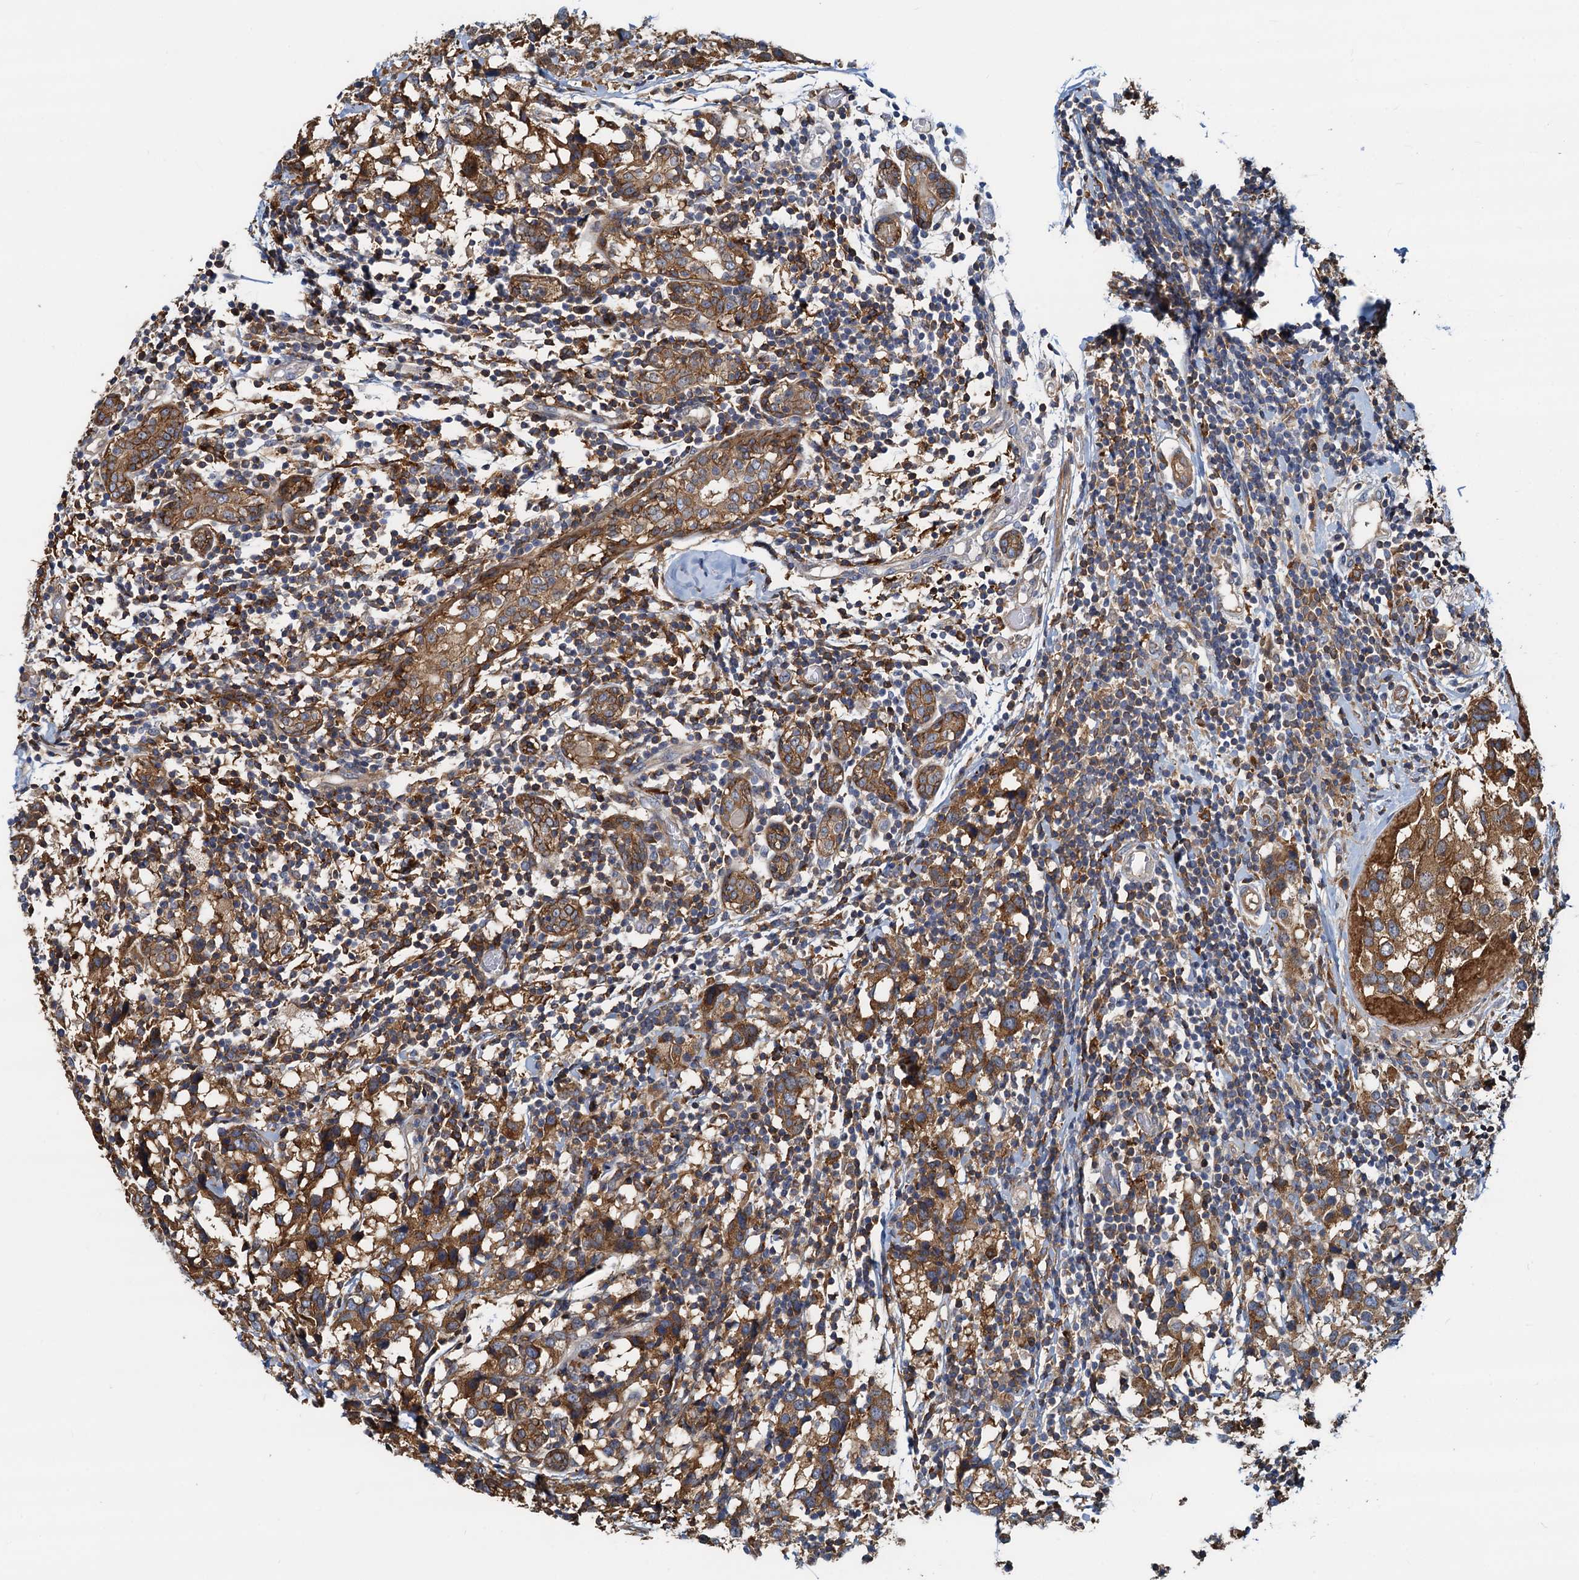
{"staining": {"intensity": "moderate", "quantity": ">75%", "location": "cytoplasmic/membranous"}, "tissue": "breast cancer", "cell_type": "Tumor cells", "image_type": "cancer", "snomed": [{"axis": "morphology", "description": "Lobular carcinoma"}, {"axis": "topography", "description": "Breast"}], "caption": "Protein expression analysis of human breast cancer reveals moderate cytoplasmic/membranous staining in approximately >75% of tumor cells.", "gene": "LNX2", "patient": {"sex": "female", "age": 59}}